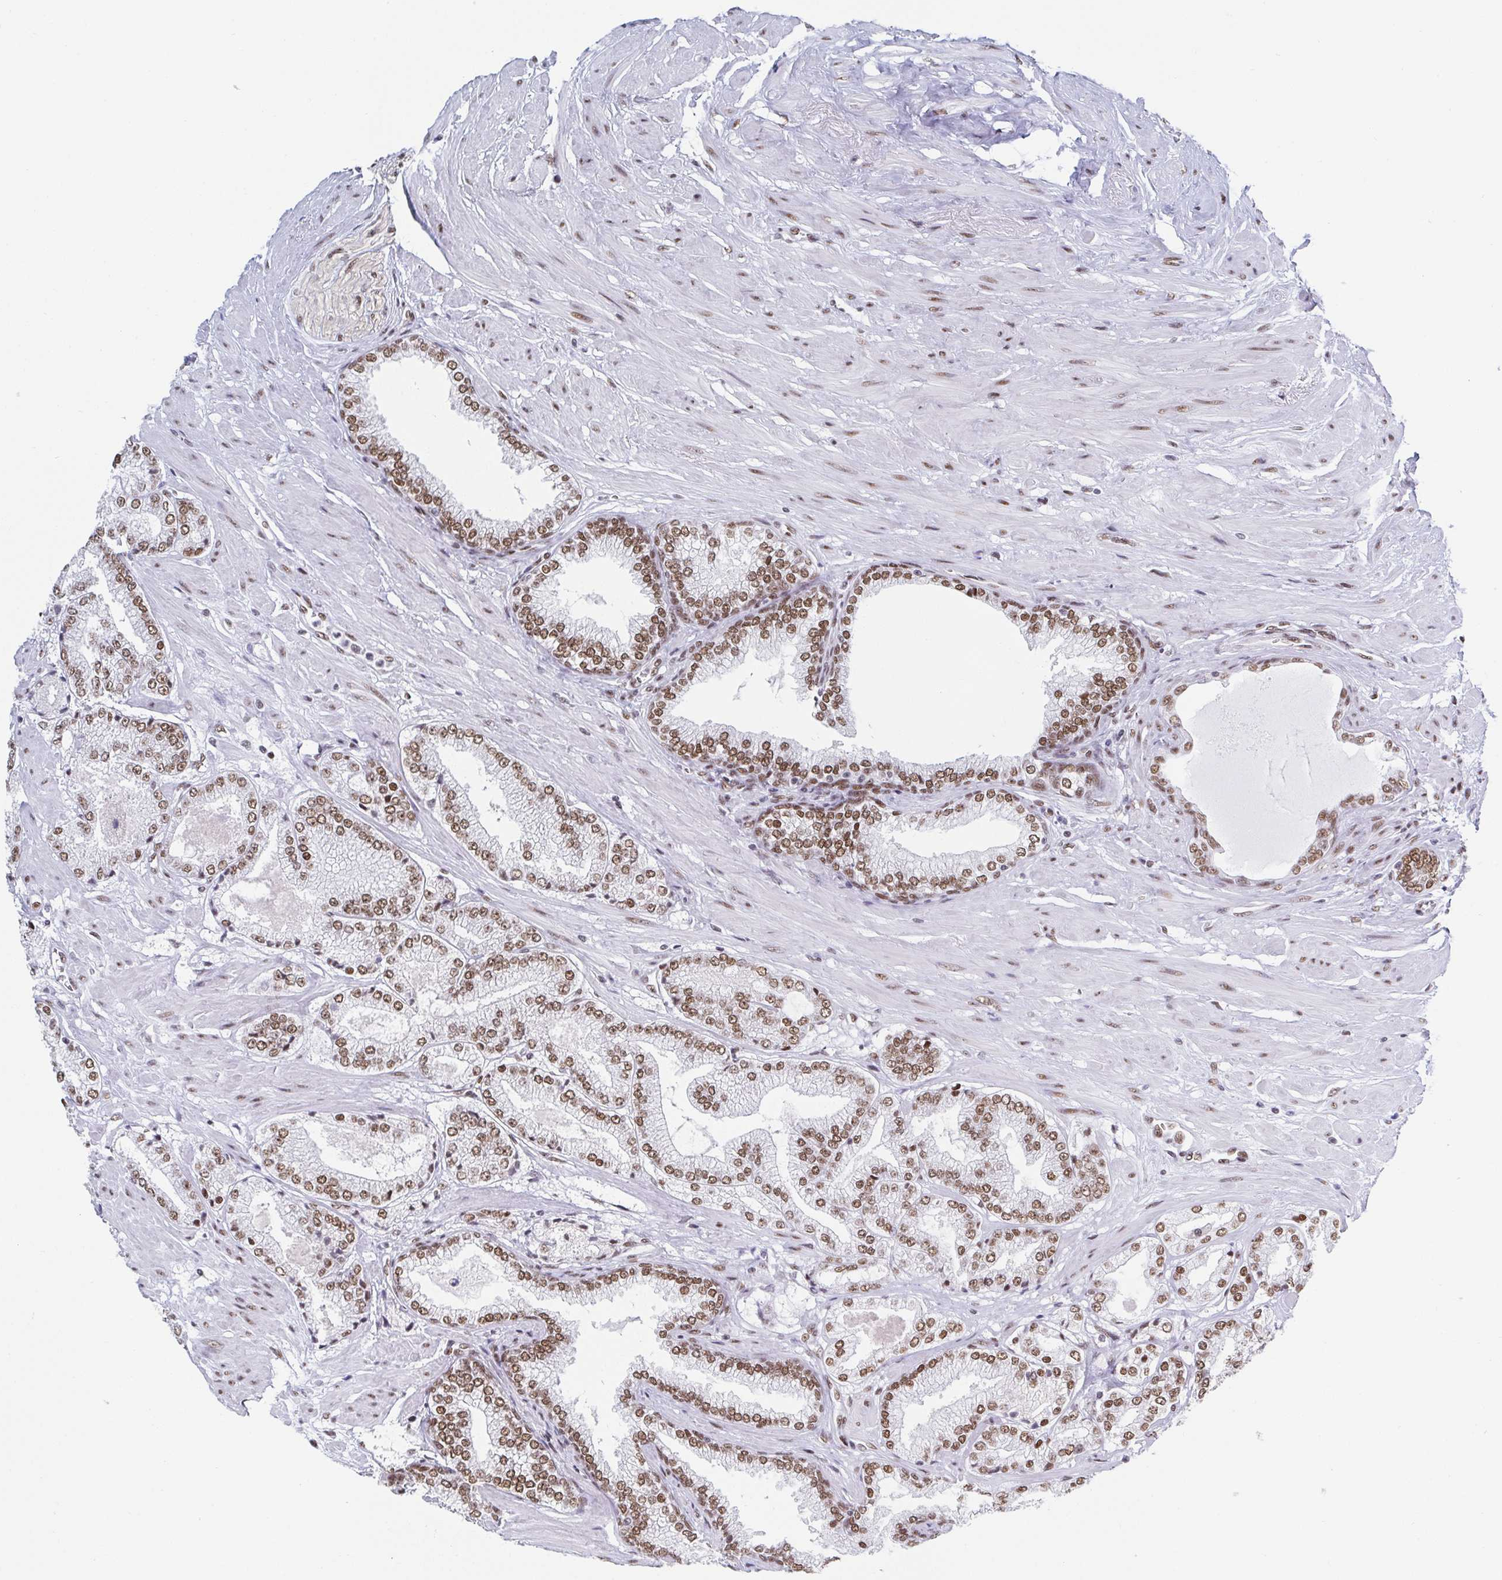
{"staining": {"intensity": "moderate", "quantity": ">75%", "location": "nuclear"}, "tissue": "prostate cancer", "cell_type": "Tumor cells", "image_type": "cancer", "snomed": [{"axis": "morphology", "description": "Adenocarcinoma, High grade"}, {"axis": "topography", "description": "Prostate"}], "caption": "DAB (3,3'-diaminobenzidine) immunohistochemical staining of adenocarcinoma (high-grade) (prostate) shows moderate nuclear protein positivity in about >75% of tumor cells.", "gene": "SLC7A10", "patient": {"sex": "male", "age": 64}}